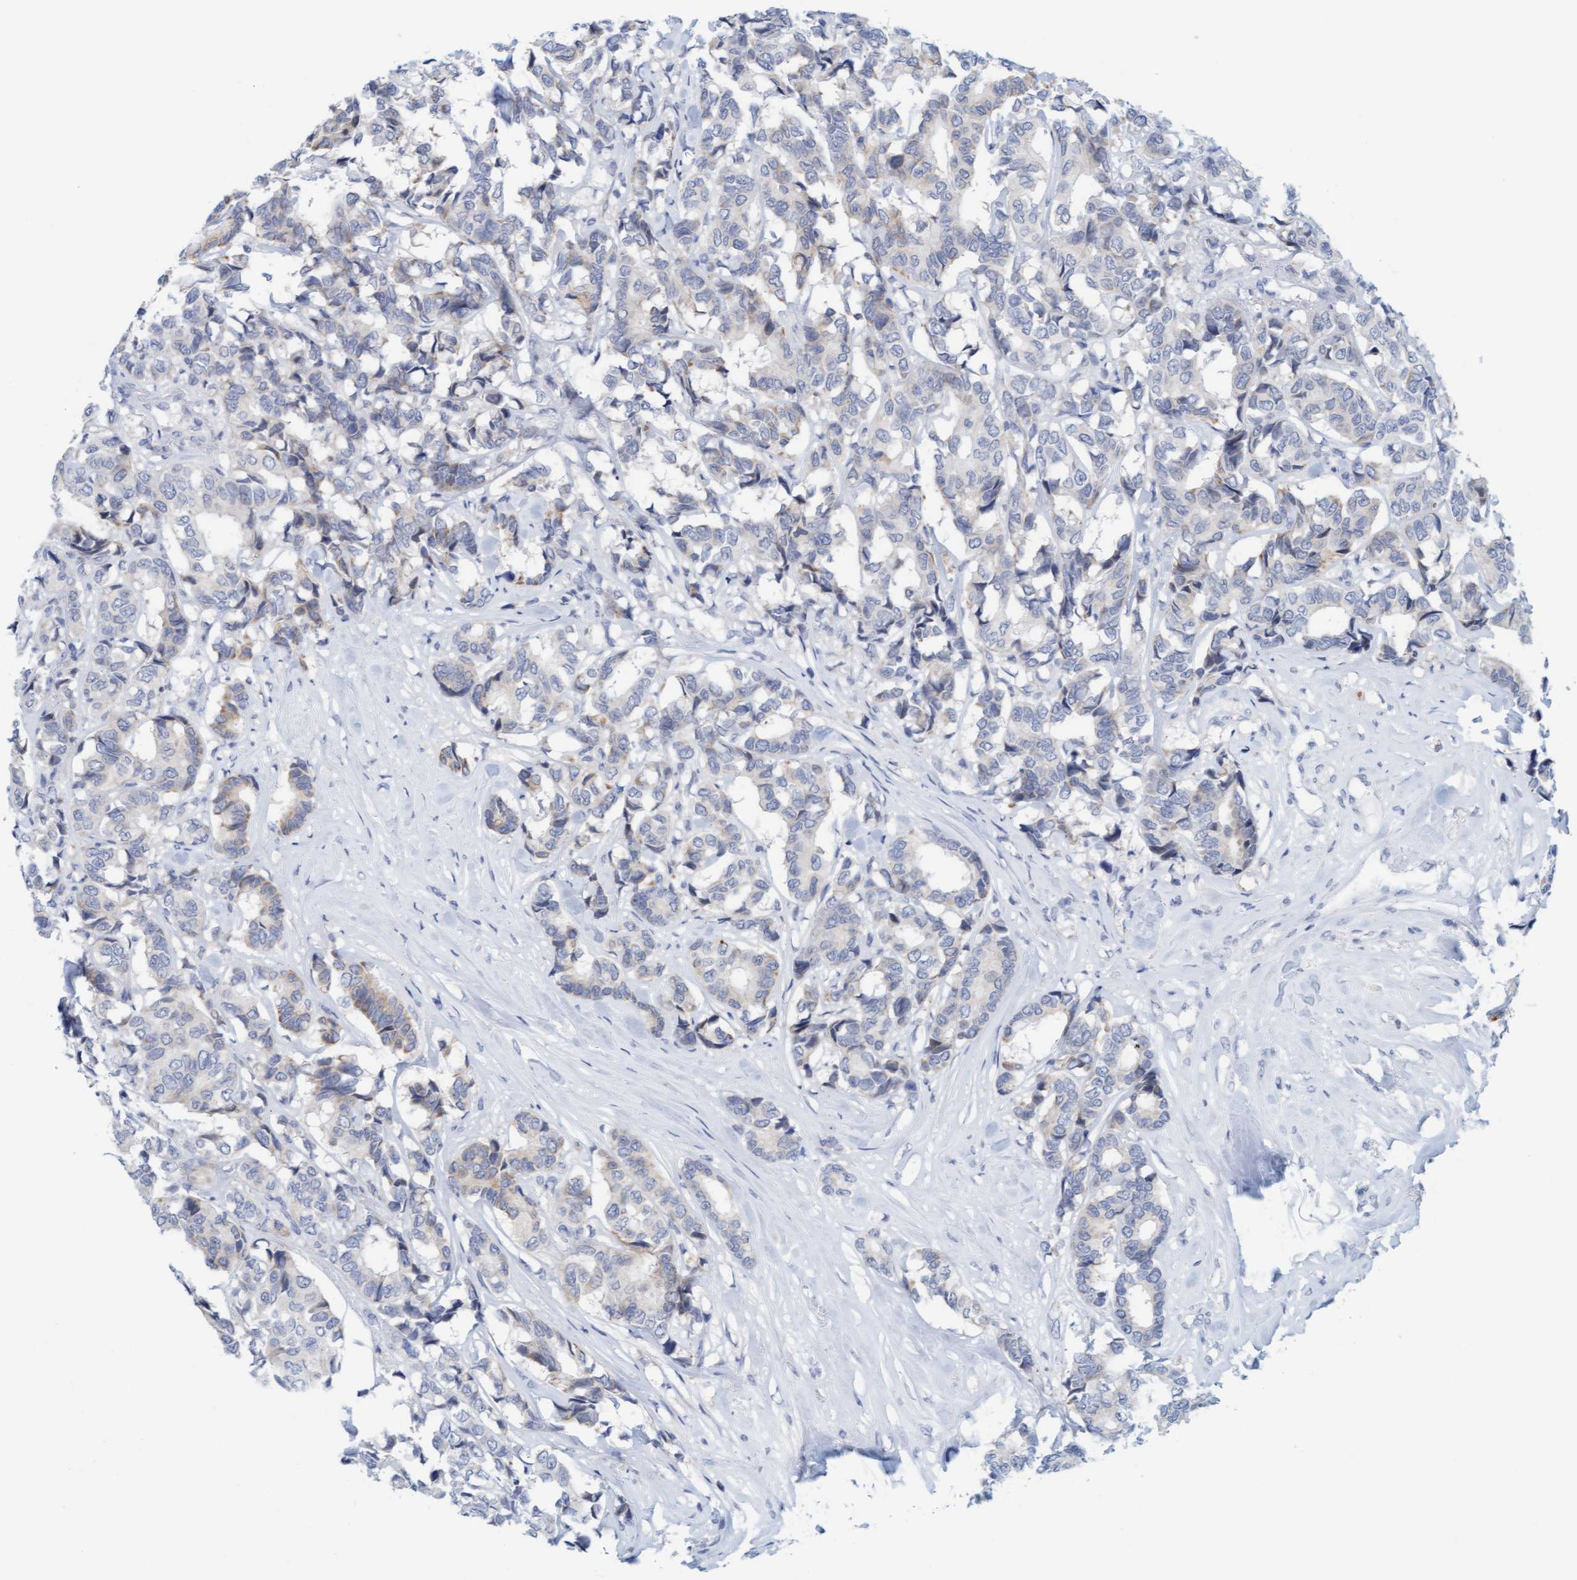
{"staining": {"intensity": "weak", "quantity": "<25%", "location": "cytoplasmic/membranous"}, "tissue": "breast cancer", "cell_type": "Tumor cells", "image_type": "cancer", "snomed": [{"axis": "morphology", "description": "Duct carcinoma"}, {"axis": "topography", "description": "Breast"}], "caption": "Immunohistochemistry (IHC) micrograph of neoplastic tissue: human breast cancer (intraductal carcinoma) stained with DAB (3,3'-diaminobenzidine) exhibits no significant protein positivity in tumor cells.", "gene": "CPA3", "patient": {"sex": "female", "age": 87}}